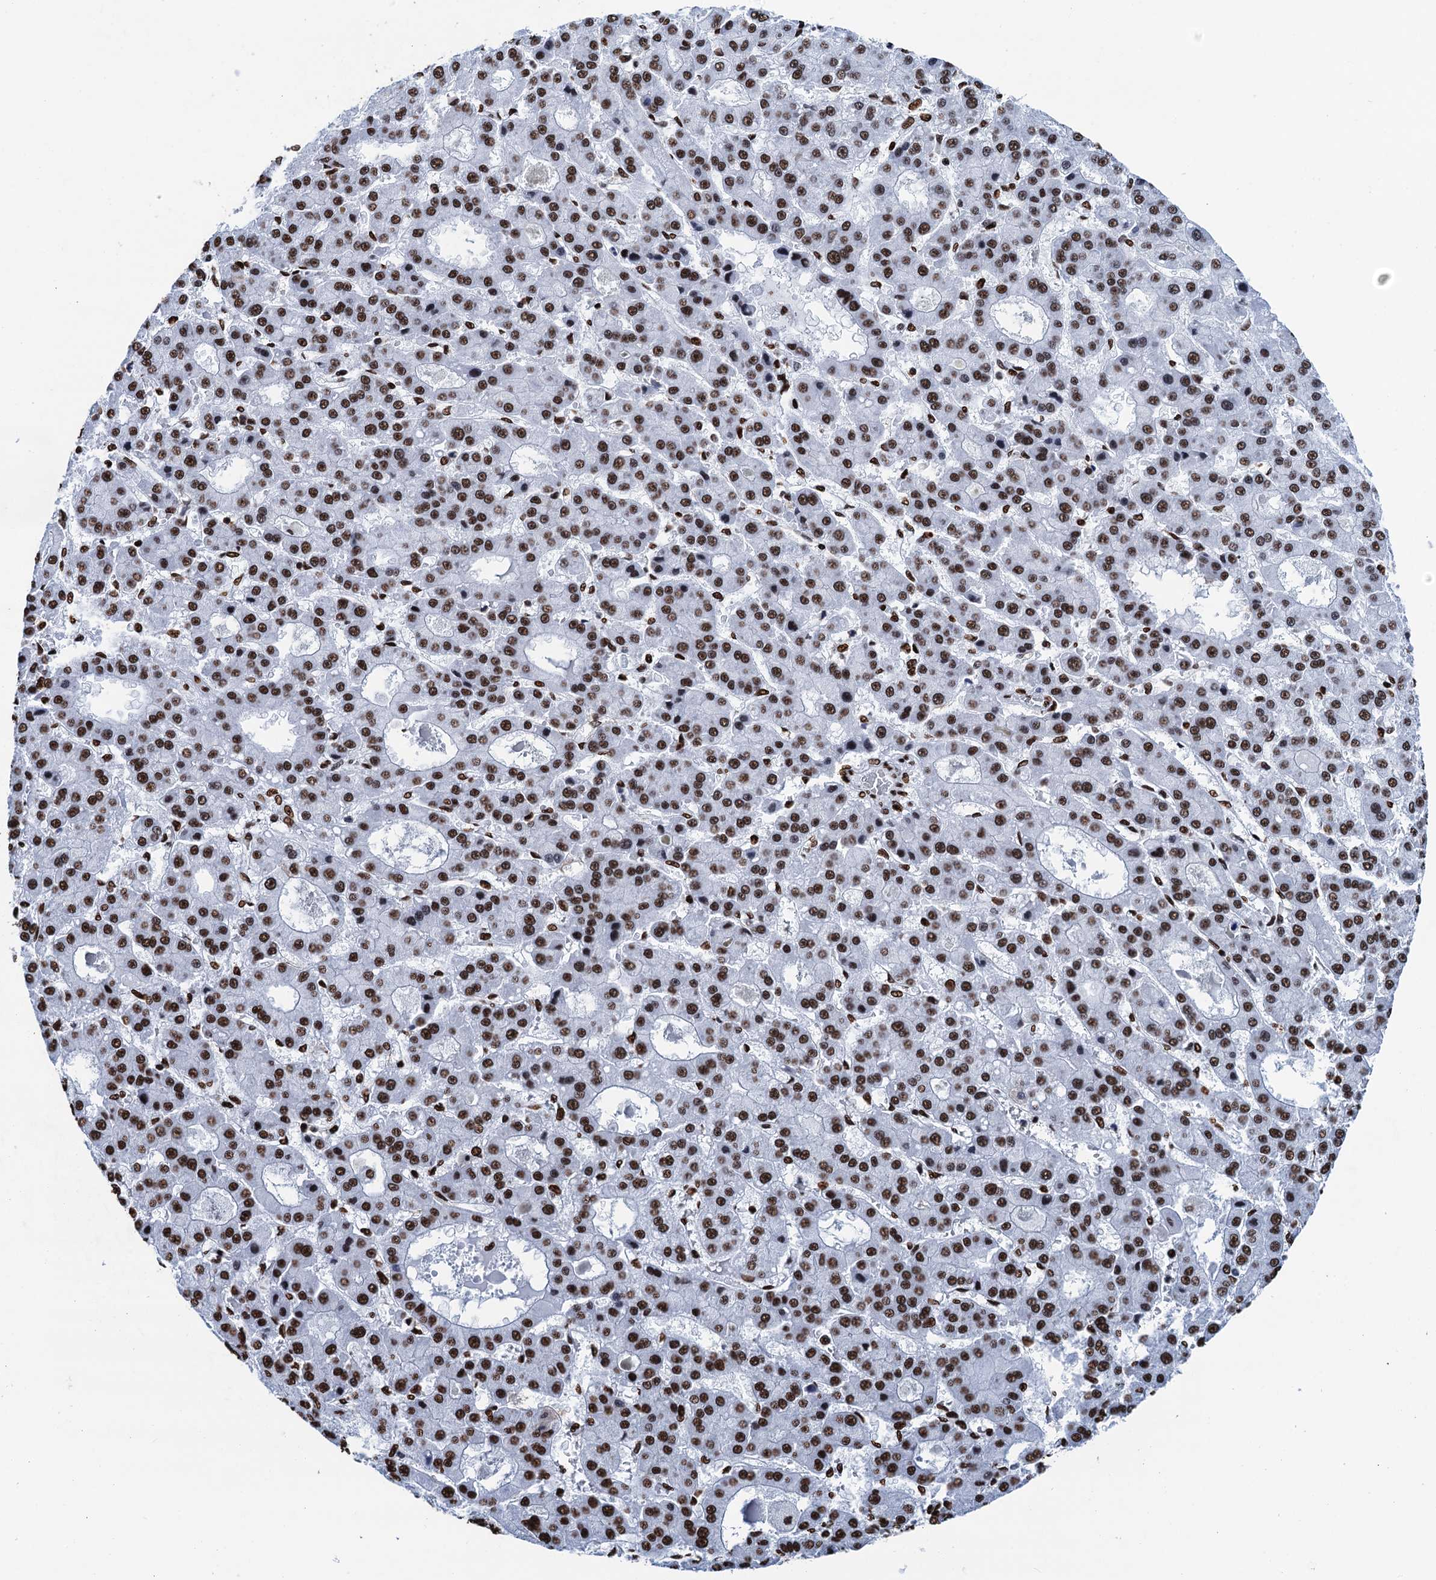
{"staining": {"intensity": "strong", "quantity": ">75%", "location": "nuclear"}, "tissue": "liver cancer", "cell_type": "Tumor cells", "image_type": "cancer", "snomed": [{"axis": "morphology", "description": "Carcinoma, Hepatocellular, NOS"}, {"axis": "topography", "description": "Liver"}], "caption": "There is high levels of strong nuclear positivity in tumor cells of liver hepatocellular carcinoma, as demonstrated by immunohistochemical staining (brown color).", "gene": "UBA2", "patient": {"sex": "male", "age": 70}}